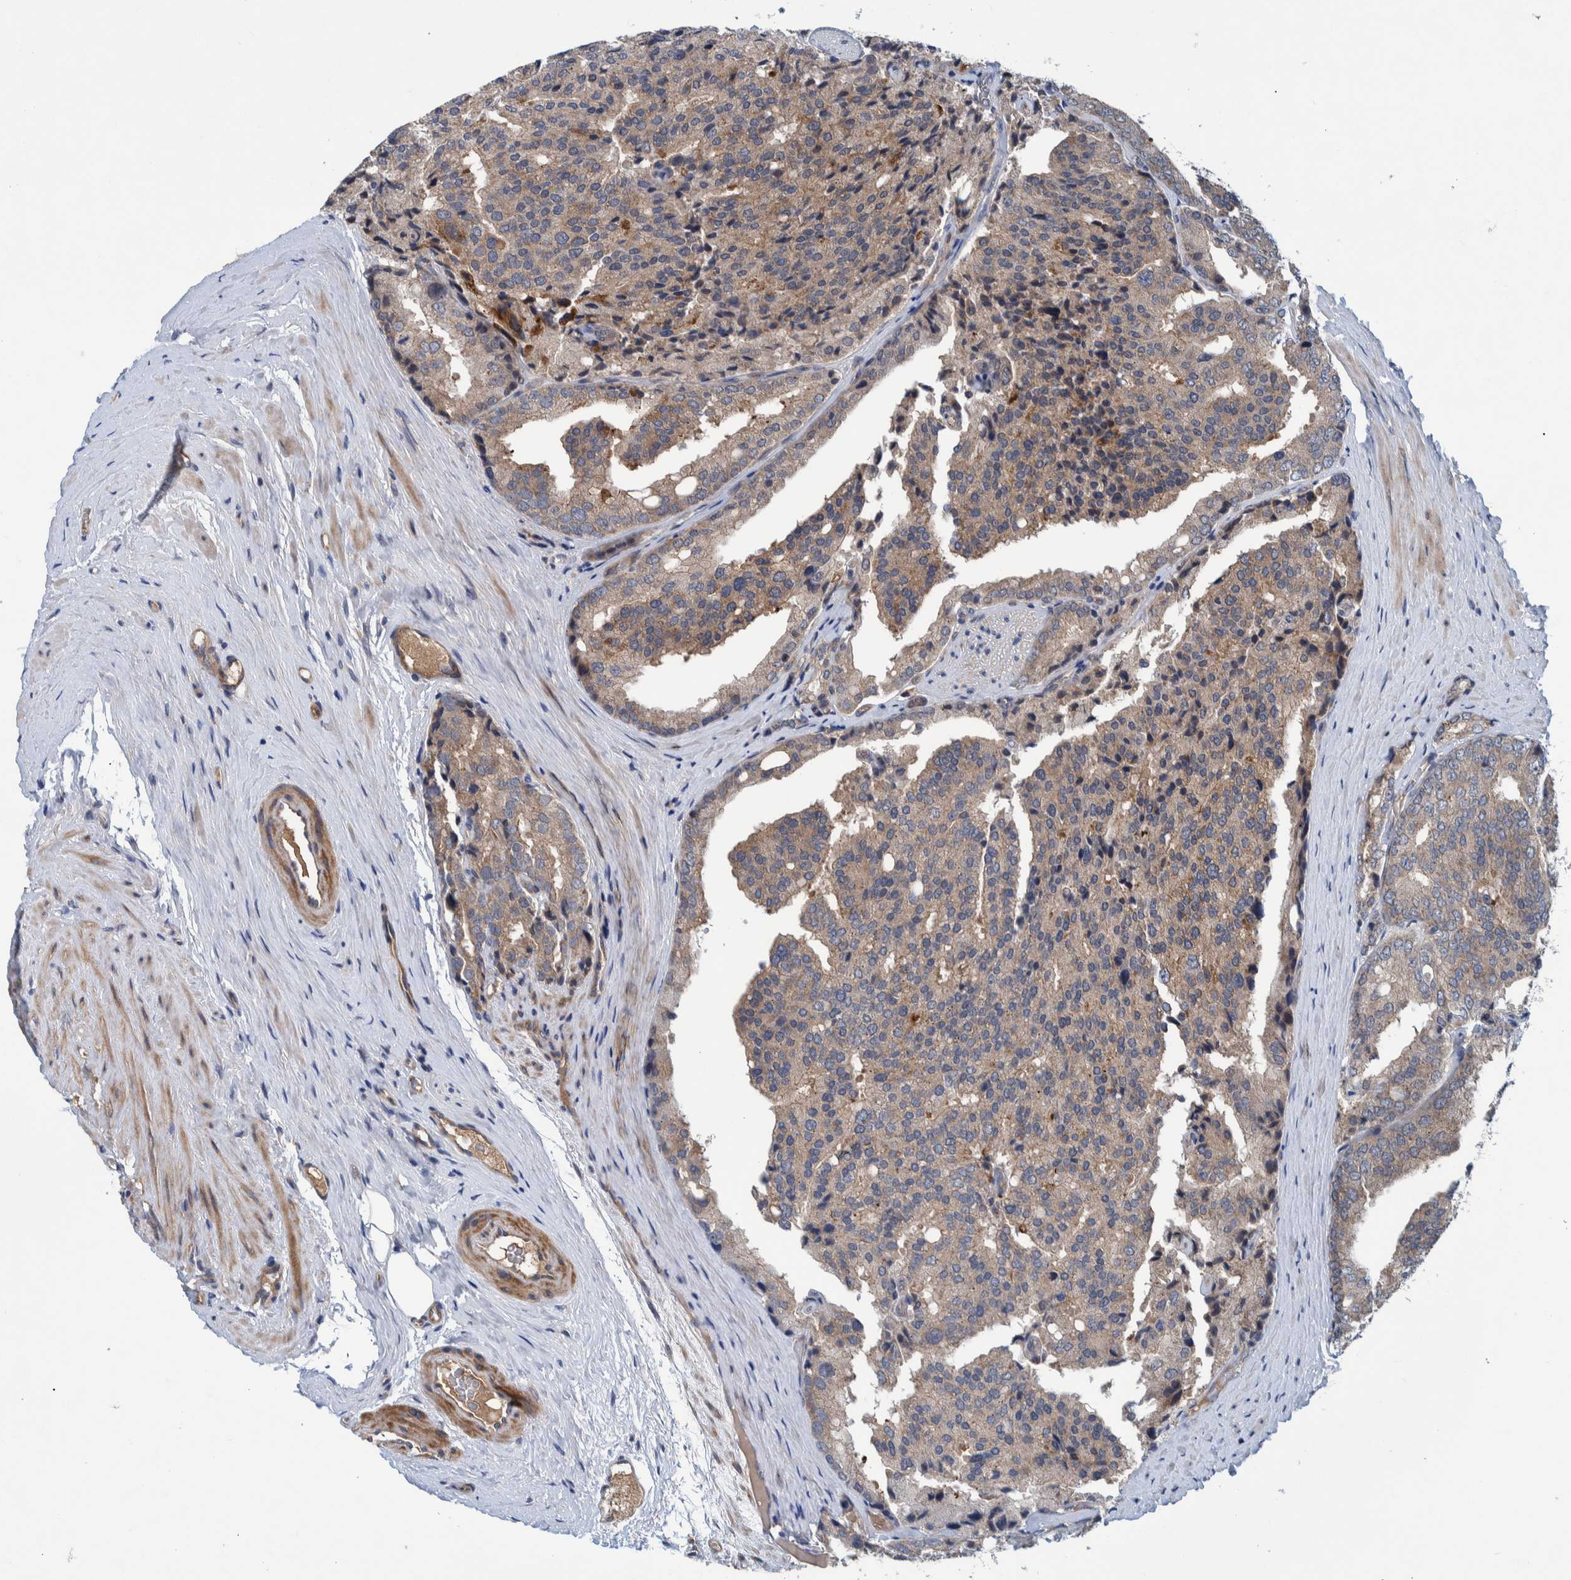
{"staining": {"intensity": "weak", "quantity": ">75%", "location": "cytoplasmic/membranous"}, "tissue": "prostate cancer", "cell_type": "Tumor cells", "image_type": "cancer", "snomed": [{"axis": "morphology", "description": "Adenocarcinoma, High grade"}, {"axis": "topography", "description": "Prostate"}], "caption": "High-grade adenocarcinoma (prostate) was stained to show a protein in brown. There is low levels of weak cytoplasmic/membranous expression in approximately >75% of tumor cells. The protein is stained brown, and the nuclei are stained in blue (DAB (3,3'-diaminobenzidine) IHC with brightfield microscopy, high magnification).", "gene": "ITIH3", "patient": {"sex": "male", "age": 50}}